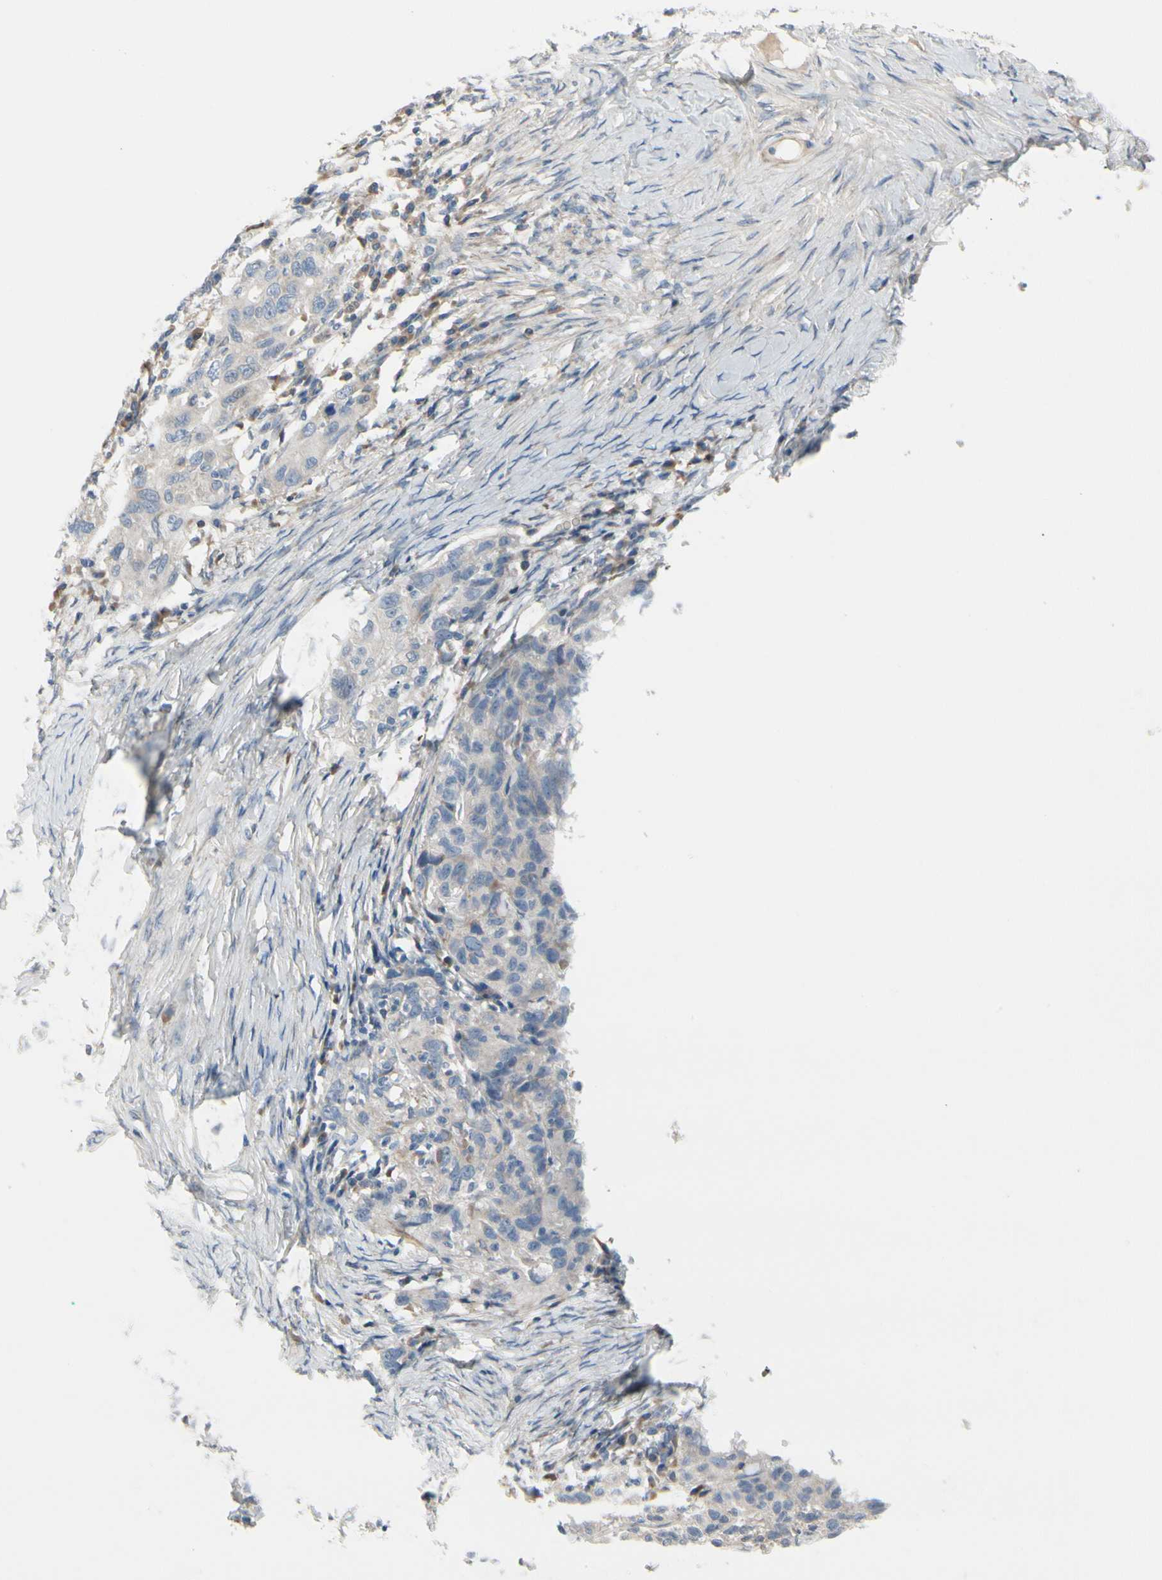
{"staining": {"intensity": "moderate", "quantity": "25%-75%", "location": "cytoplasmic/membranous"}, "tissue": "ovarian cancer", "cell_type": "Tumor cells", "image_type": "cancer", "snomed": [{"axis": "morphology", "description": "Cystadenocarcinoma, serous, NOS"}, {"axis": "topography", "description": "Ovary"}], "caption": "Human serous cystadenocarcinoma (ovarian) stained with a brown dye displays moderate cytoplasmic/membranous positive expression in about 25%-75% of tumor cells.", "gene": "MAP2", "patient": {"sex": "female", "age": 82}}